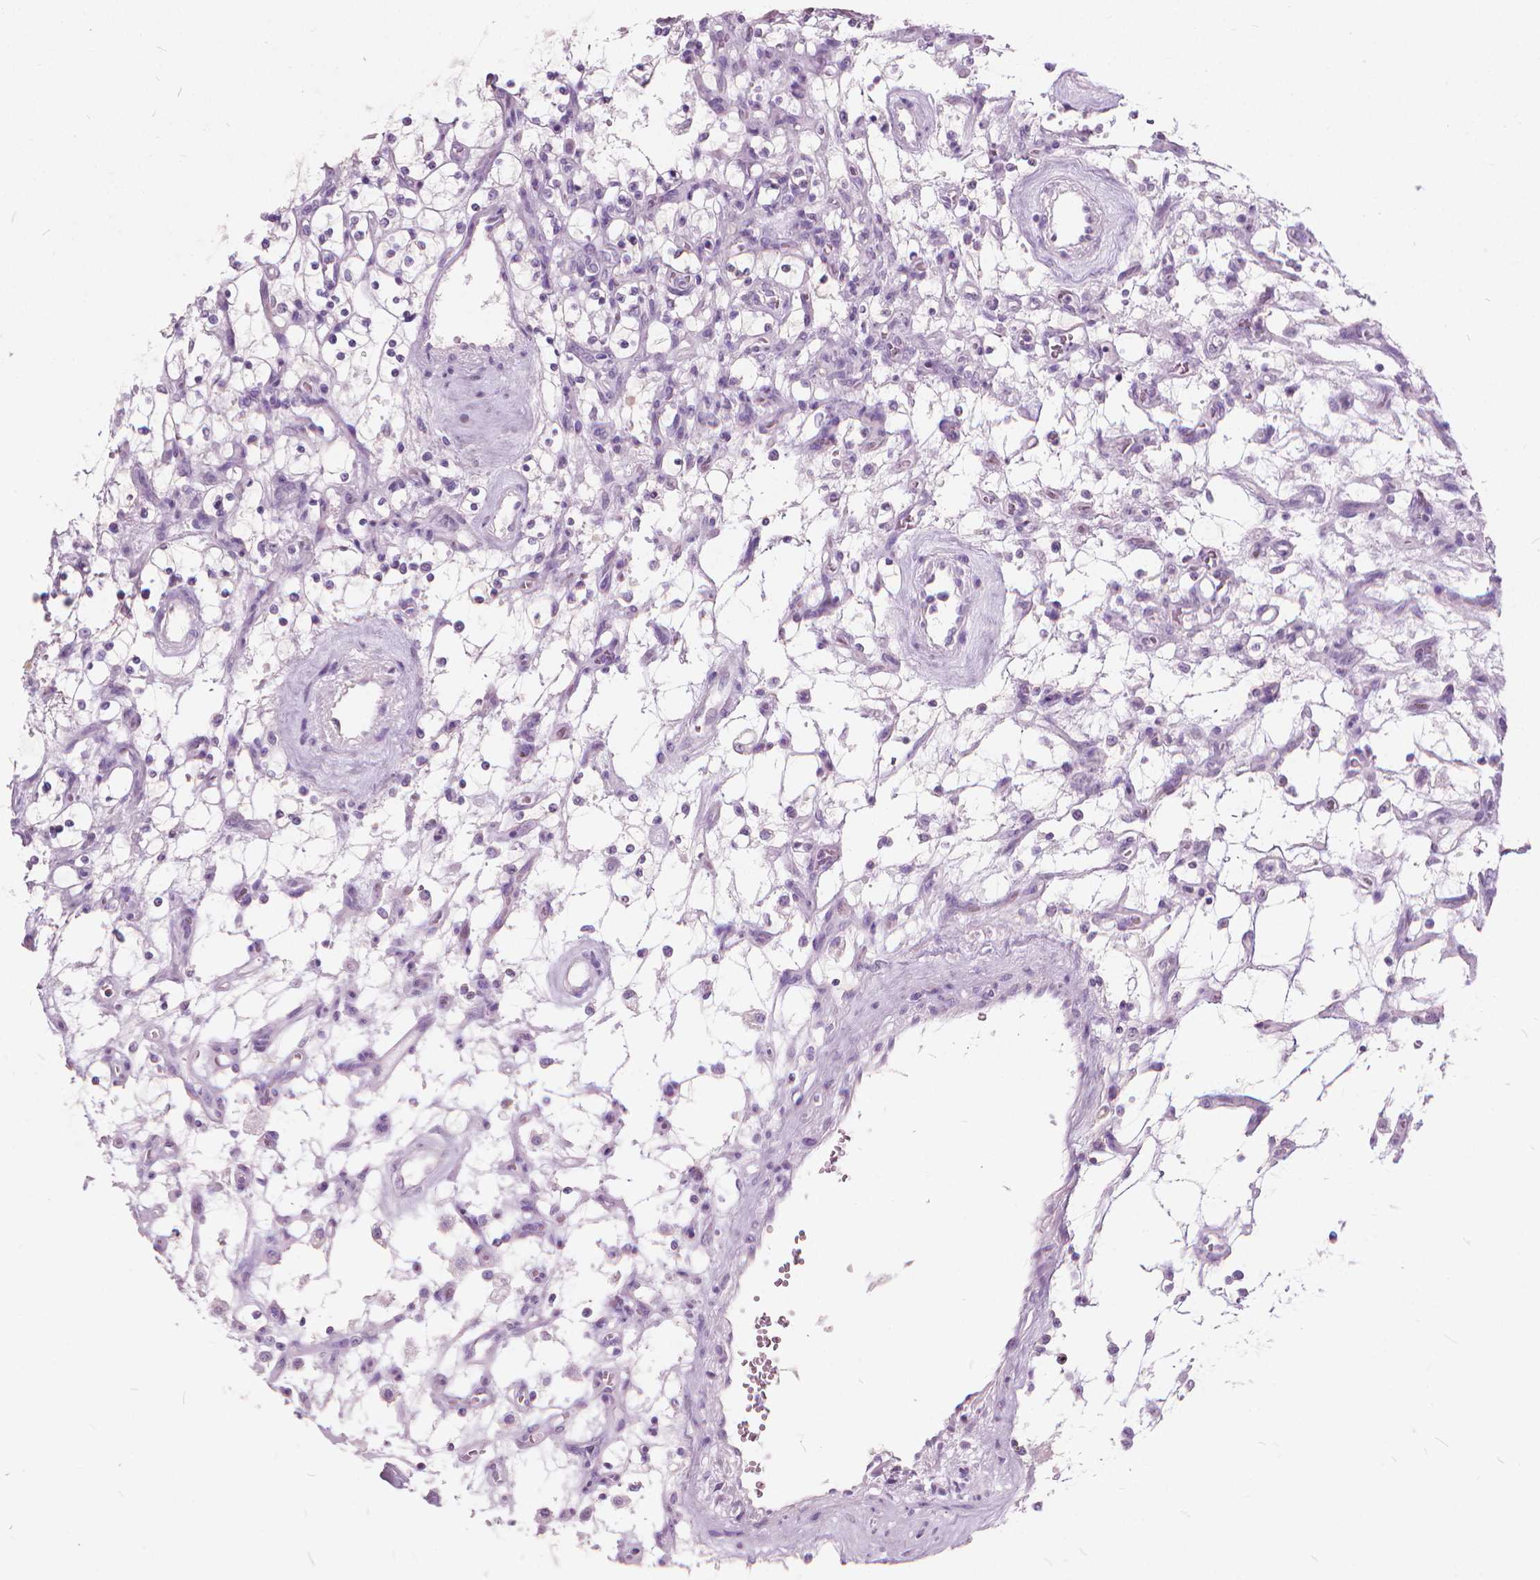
{"staining": {"intensity": "negative", "quantity": "none", "location": "none"}, "tissue": "renal cancer", "cell_type": "Tumor cells", "image_type": "cancer", "snomed": [{"axis": "morphology", "description": "Adenocarcinoma, NOS"}, {"axis": "topography", "description": "Kidney"}], "caption": "IHC photomicrograph of neoplastic tissue: human renal cancer stained with DAB shows no significant protein staining in tumor cells.", "gene": "DNM1", "patient": {"sex": "female", "age": 69}}